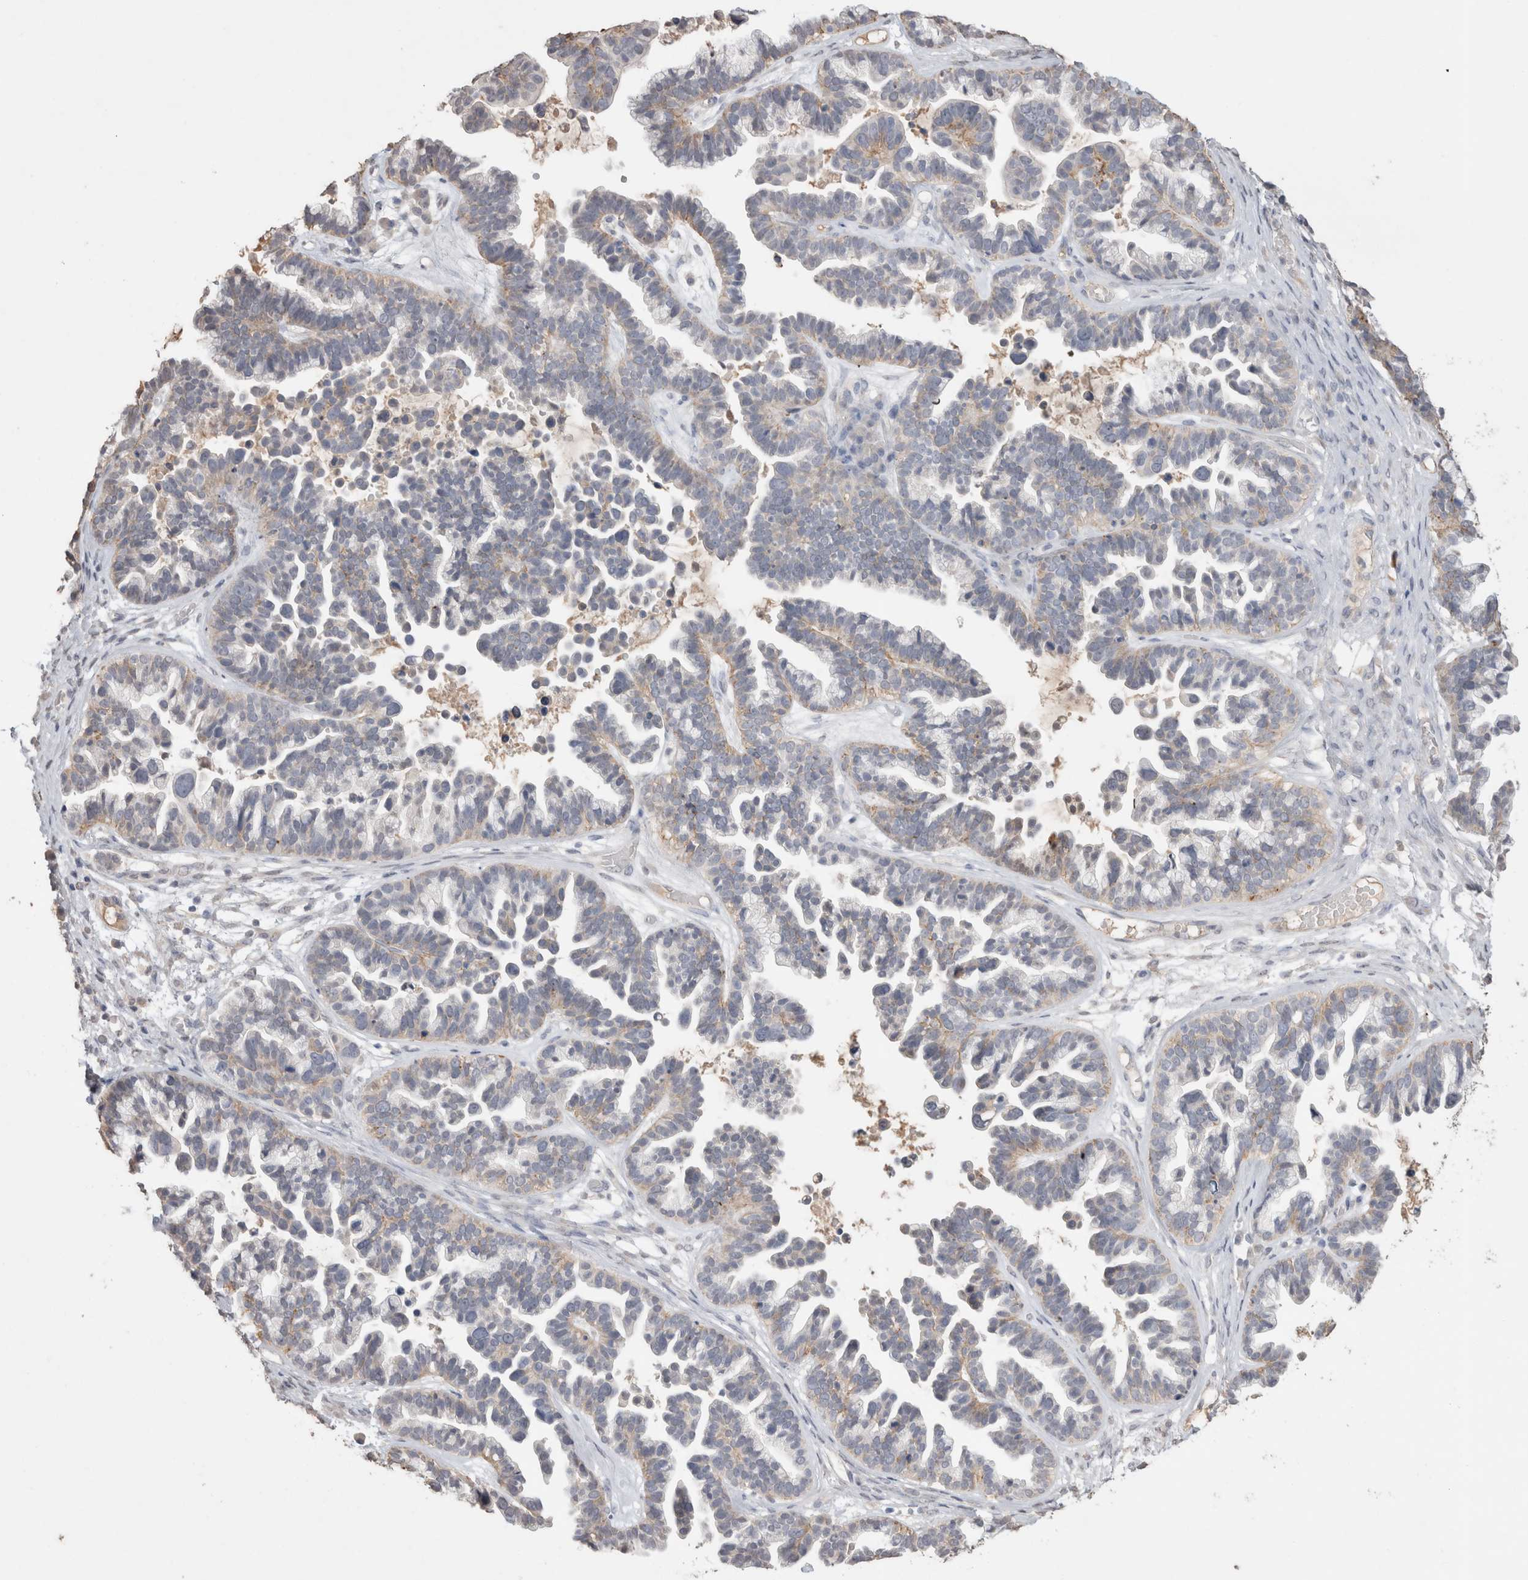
{"staining": {"intensity": "weak", "quantity": "<25%", "location": "cytoplasmic/membranous"}, "tissue": "ovarian cancer", "cell_type": "Tumor cells", "image_type": "cancer", "snomed": [{"axis": "morphology", "description": "Cystadenocarcinoma, serous, NOS"}, {"axis": "topography", "description": "Ovary"}], "caption": "This photomicrograph is of ovarian cancer (serous cystadenocarcinoma) stained with IHC to label a protein in brown with the nuclei are counter-stained blue. There is no positivity in tumor cells.", "gene": "NAALADL2", "patient": {"sex": "female", "age": 56}}